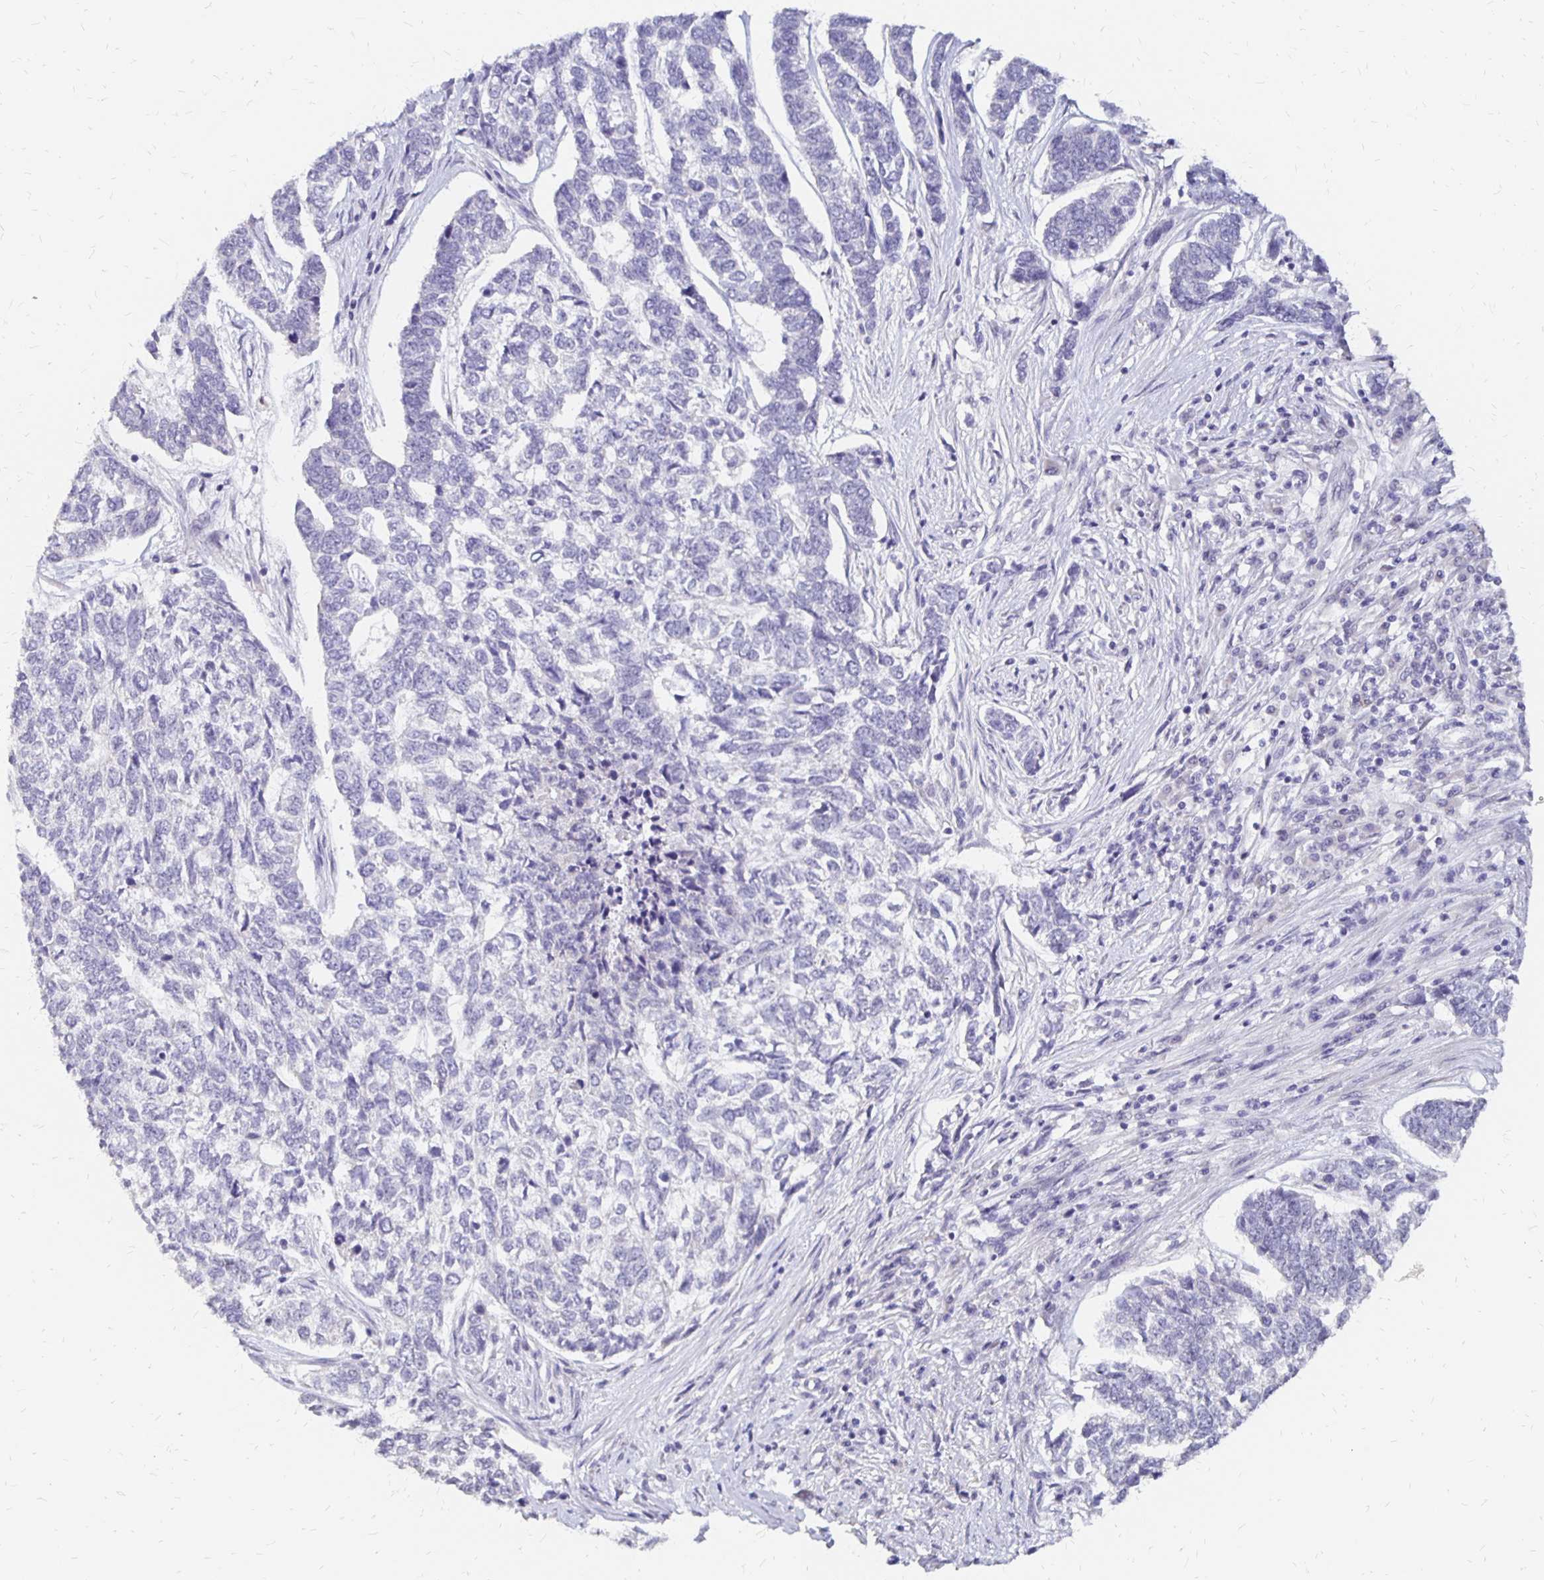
{"staining": {"intensity": "negative", "quantity": "none", "location": "none"}, "tissue": "skin cancer", "cell_type": "Tumor cells", "image_type": "cancer", "snomed": [{"axis": "morphology", "description": "Basal cell carcinoma"}, {"axis": "topography", "description": "Skin"}], "caption": "A high-resolution image shows immunohistochemistry staining of skin cancer (basal cell carcinoma), which reveals no significant expression in tumor cells.", "gene": "ATOSB", "patient": {"sex": "female", "age": 65}}